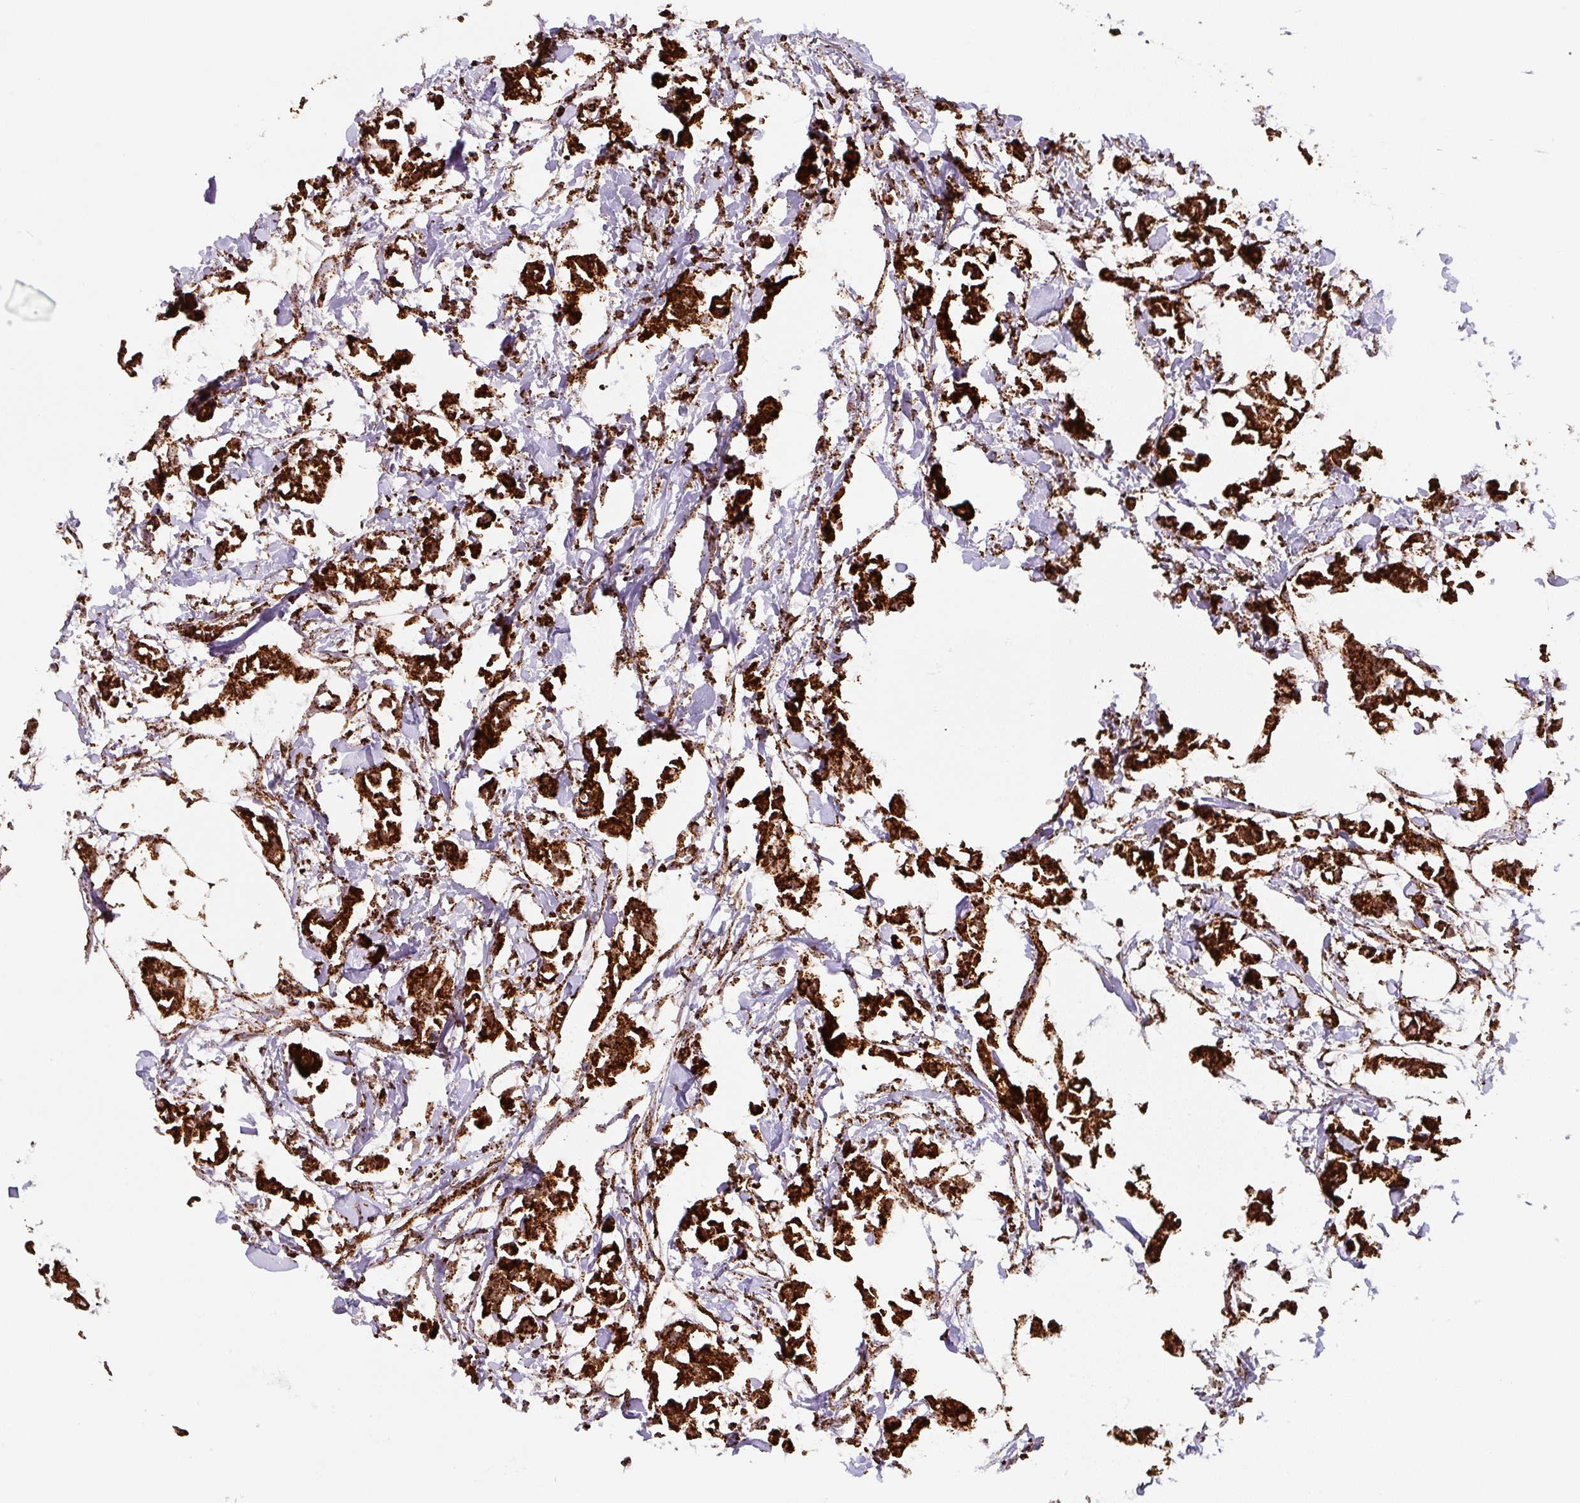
{"staining": {"intensity": "strong", "quantity": ">75%", "location": "cytoplasmic/membranous"}, "tissue": "breast cancer", "cell_type": "Tumor cells", "image_type": "cancer", "snomed": [{"axis": "morphology", "description": "Duct carcinoma"}, {"axis": "topography", "description": "Breast"}], "caption": "A micrograph of human breast intraductal carcinoma stained for a protein exhibits strong cytoplasmic/membranous brown staining in tumor cells.", "gene": "ATP5F1A", "patient": {"sex": "female", "age": 41}}